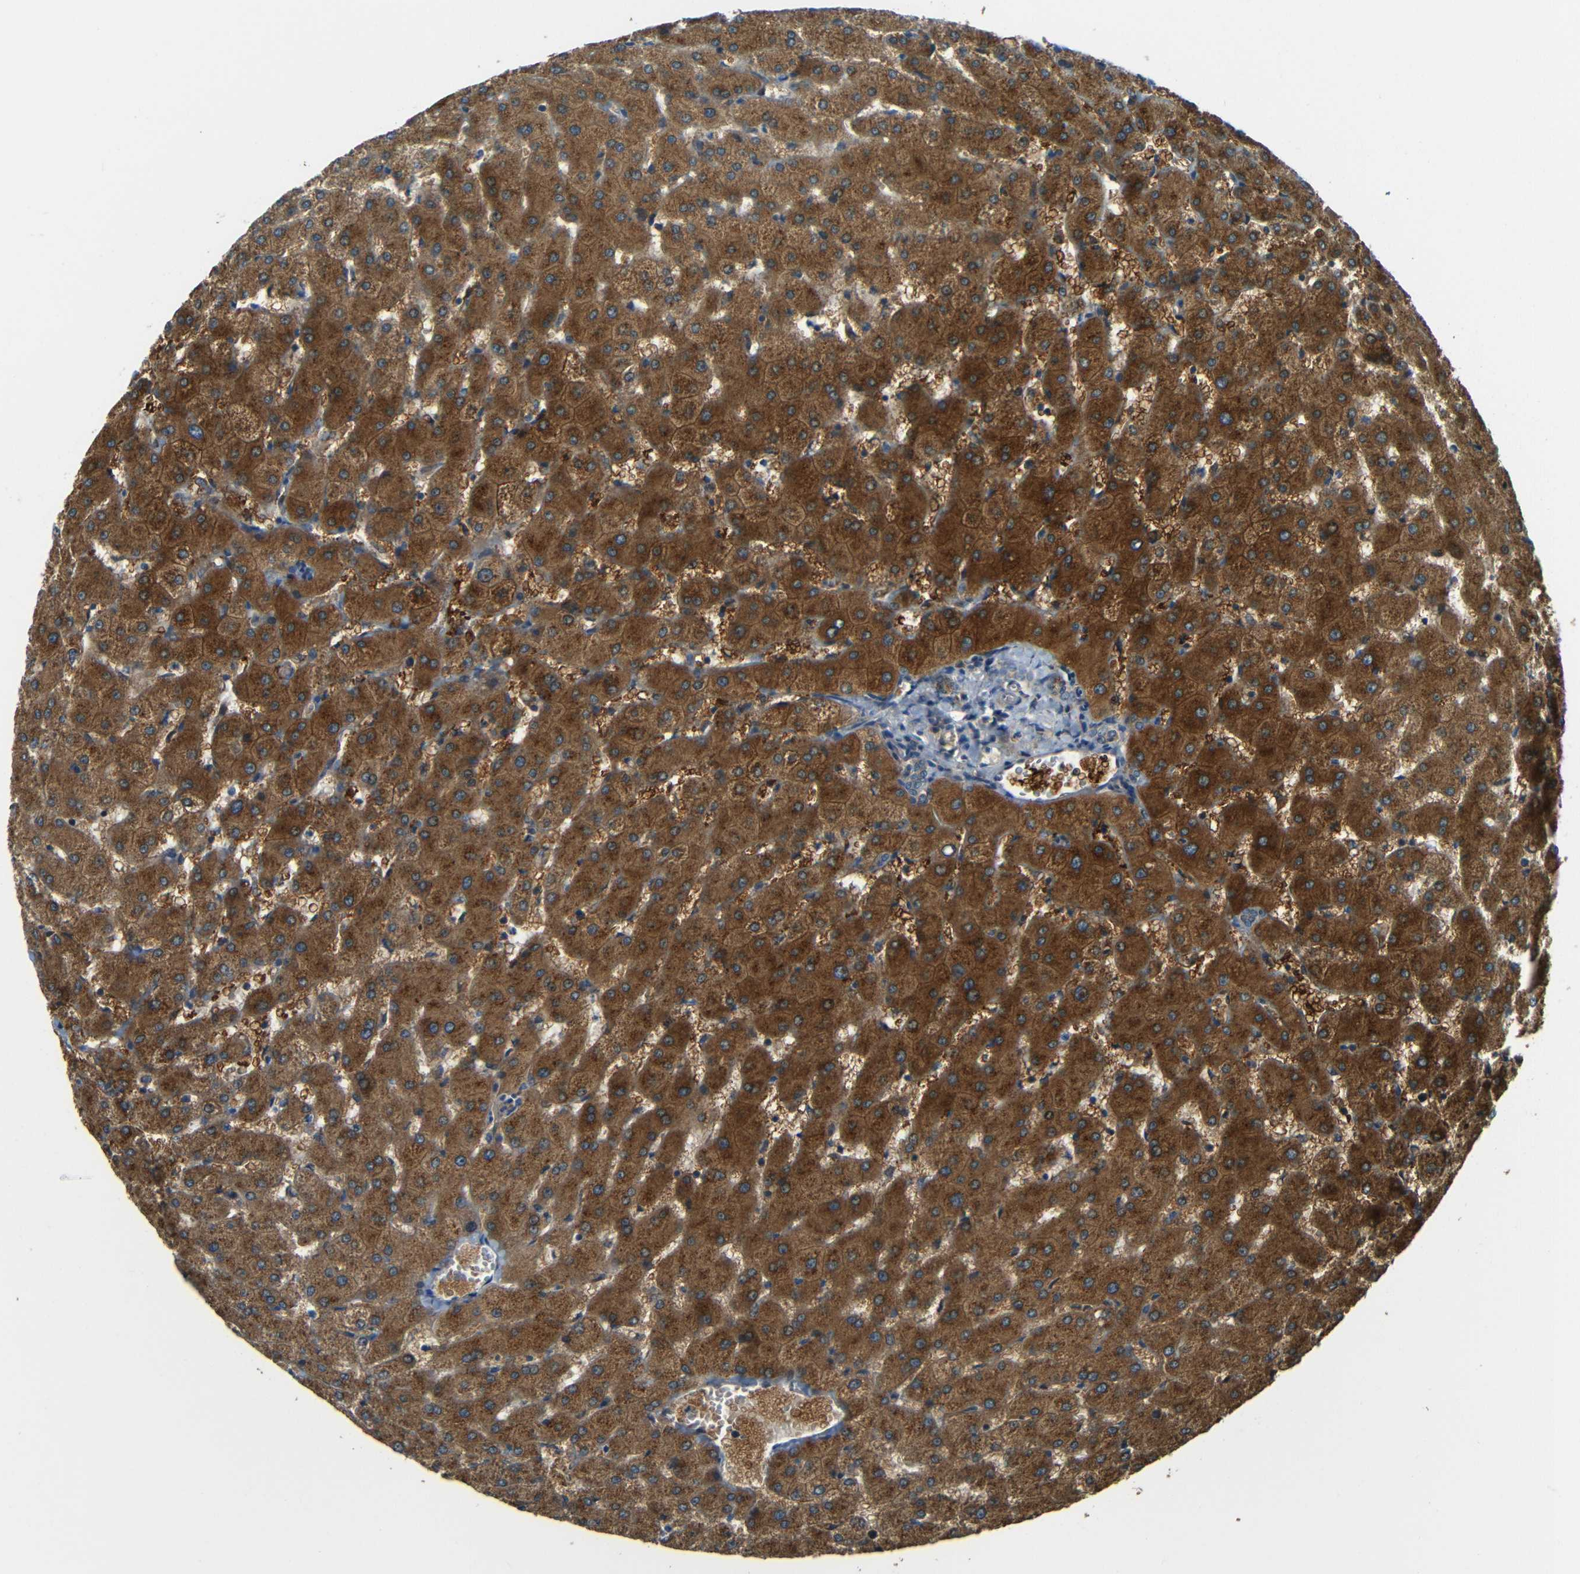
{"staining": {"intensity": "weak", "quantity": "25%-75%", "location": "cytoplasmic/membranous"}, "tissue": "liver", "cell_type": "Cholangiocytes", "image_type": "normal", "snomed": [{"axis": "morphology", "description": "Normal tissue, NOS"}, {"axis": "topography", "description": "Liver"}], "caption": "Immunohistochemistry (IHC) staining of unremarkable liver, which demonstrates low levels of weak cytoplasmic/membranous positivity in approximately 25%-75% of cholangiocytes indicating weak cytoplasmic/membranous protein staining. The staining was performed using DAB (3,3'-diaminobenzidine) (brown) for protein detection and nuclei were counterstained in hematoxylin (blue).", "gene": "FNDC3A", "patient": {"sex": "female", "age": 63}}